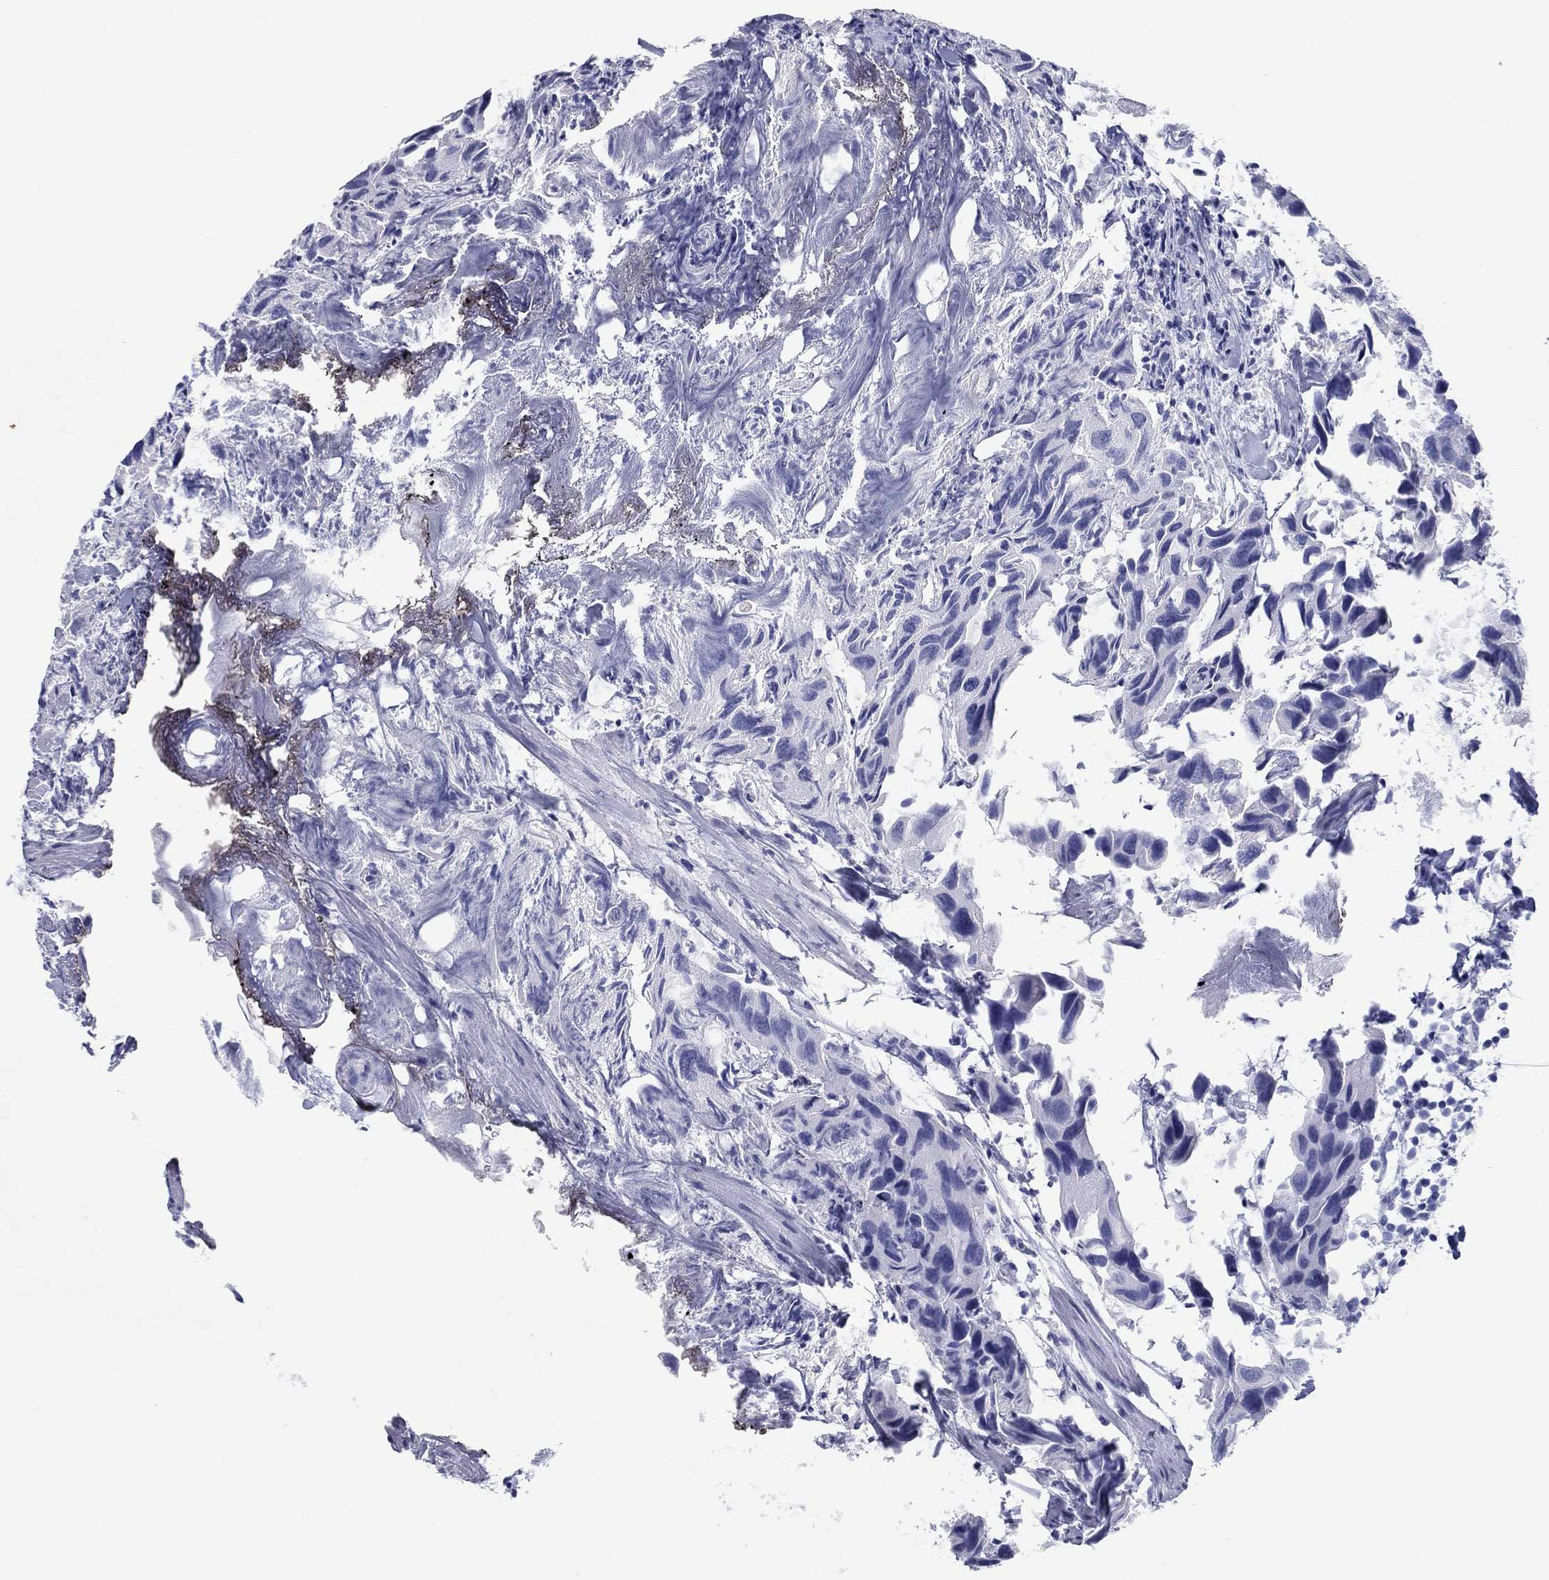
{"staining": {"intensity": "negative", "quantity": "none", "location": "none"}, "tissue": "urothelial cancer", "cell_type": "Tumor cells", "image_type": "cancer", "snomed": [{"axis": "morphology", "description": "Urothelial carcinoma, High grade"}, {"axis": "topography", "description": "Urinary bladder"}], "caption": "IHC of urothelial carcinoma (high-grade) demonstrates no expression in tumor cells.", "gene": "ATP4A", "patient": {"sex": "male", "age": 79}}